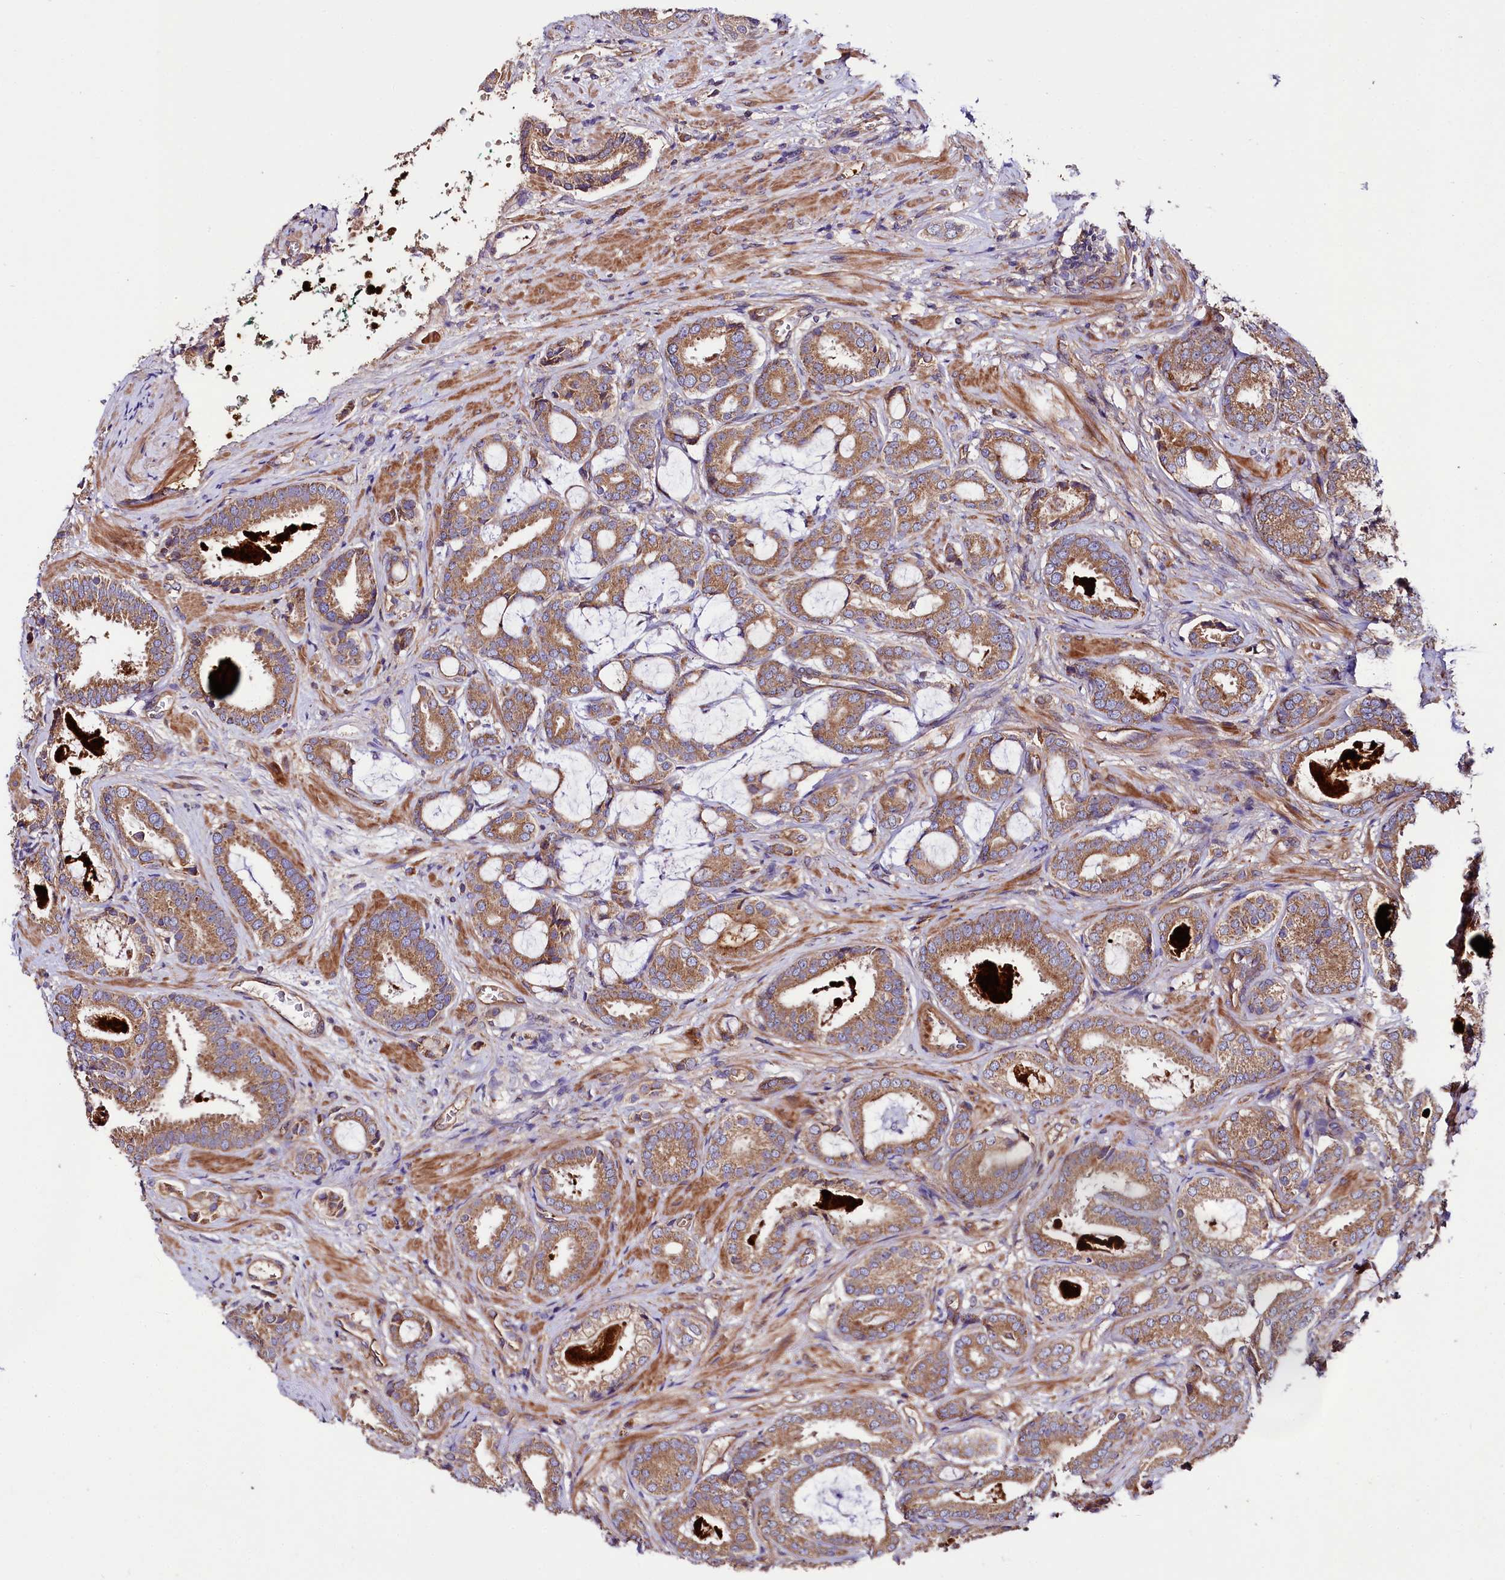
{"staining": {"intensity": "moderate", "quantity": "25%-75%", "location": "cytoplasmic/membranous"}, "tissue": "prostate cancer", "cell_type": "Tumor cells", "image_type": "cancer", "snomed": [{"axis": "morphology", "description": "Adenocarcinoma, High grade"}, {"axis": "topography", "description": "Prostate"}], "caption": "Approximately 25%-75% of tumor cells in adenocarcinoma (high-grade) (prostate) reveal moderate cytoplasmic/membranous protein positivity as visualized by brown immunohistochemical staining.", "gene": "CEP295", "patient": {"sex": "male", "age": 60}}